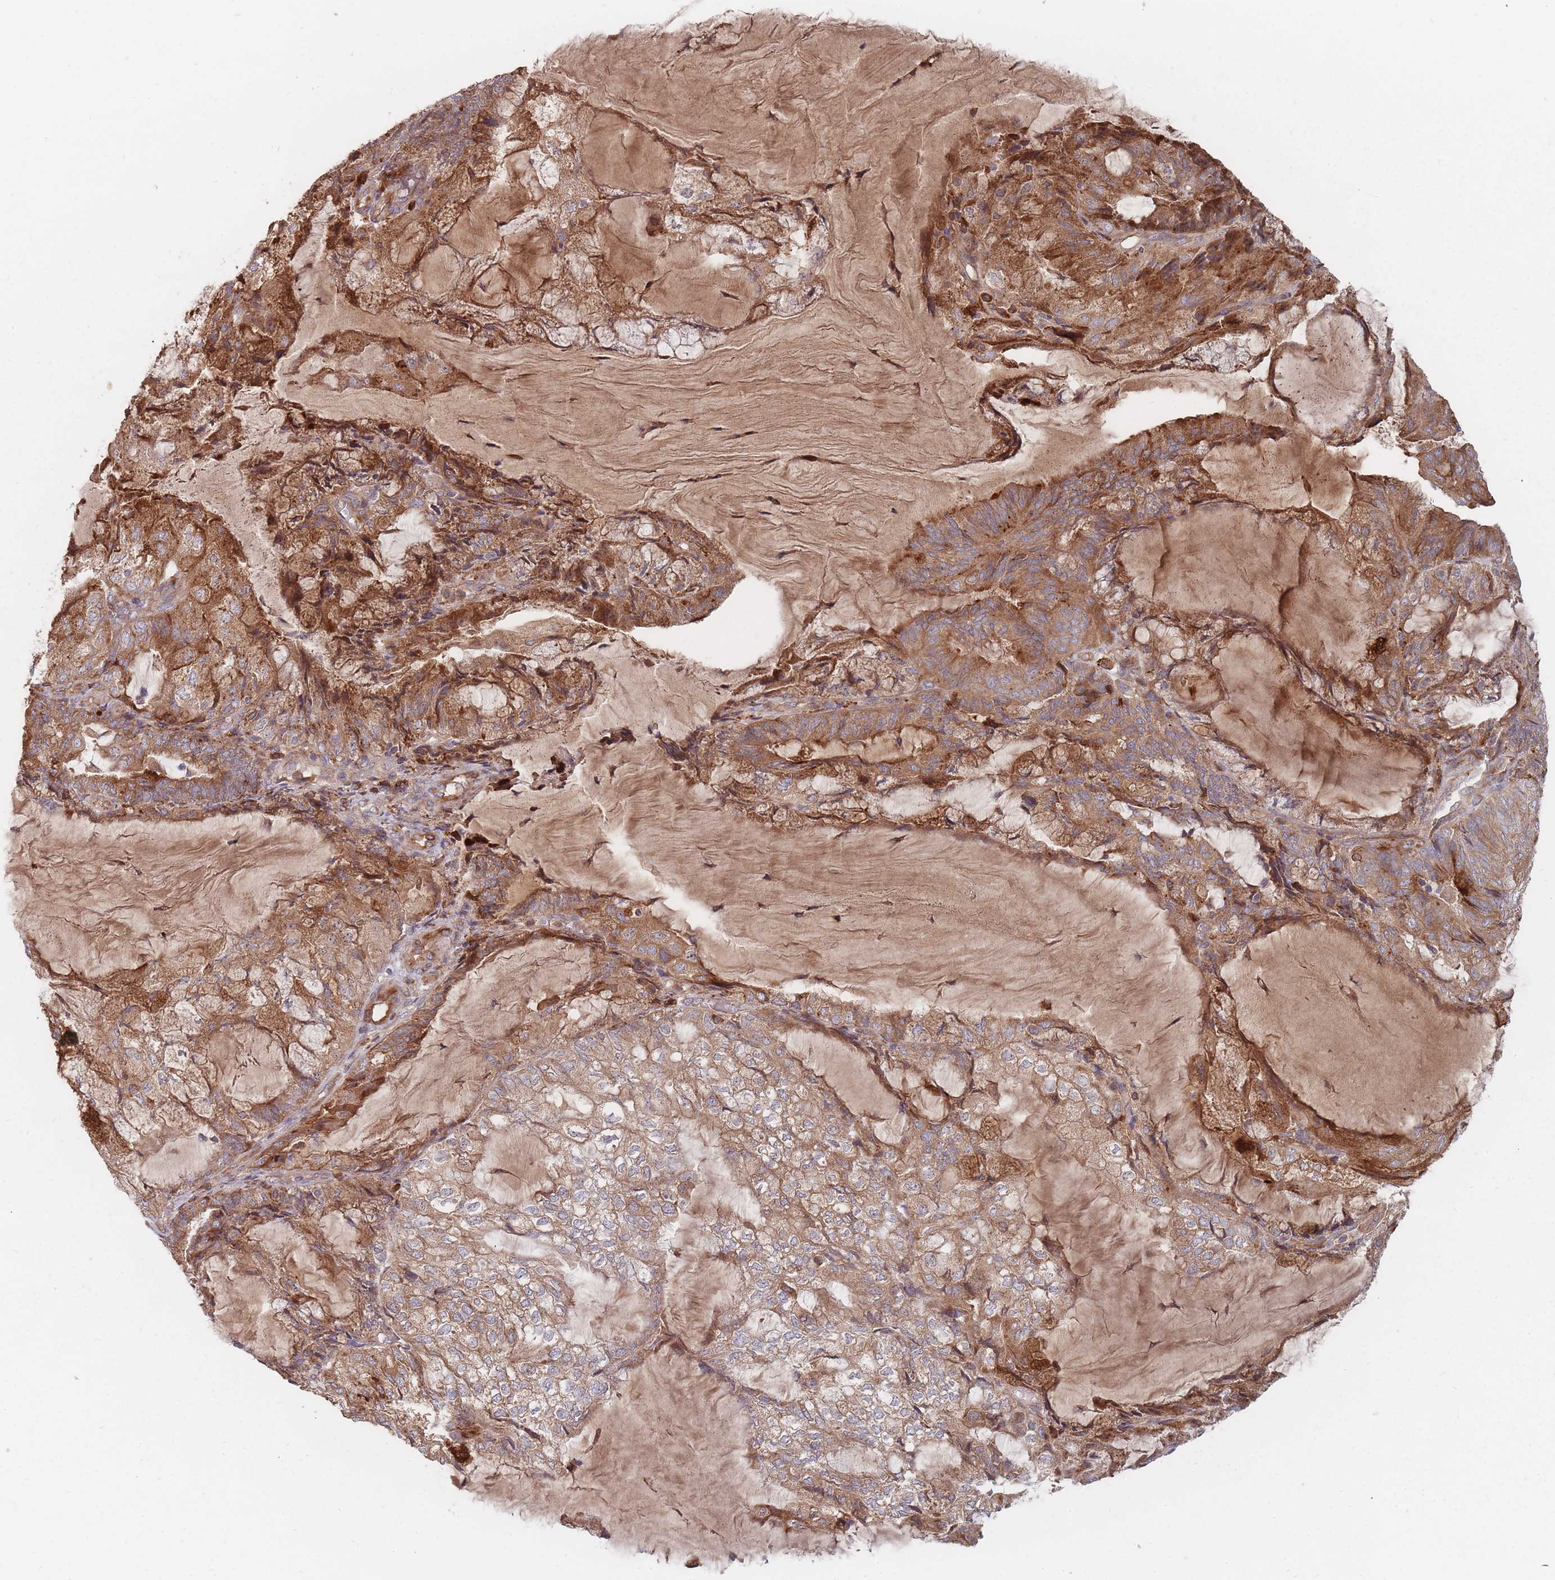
{"staining": {"intensity": "moderate", "quantity": ">75%", "location": "cytoplasmic/membranous"}, "tissue": "endometrial cancer", "cell_type": "Tumor cells", "image_type": "cancer", "snomed": [{"axis": "morphology", "description": "Adenocarcinoma, NOS"}, {"axis": "topography", "description": "Endometrium"}], "caption": "Protein staining of endometrial adenocarcinoma tissue shows moderate cytoplasmic/membranous staining in approximately >75% of tumor cells.", "gene": "THSD7B", "patient": {"sex": "female", "age": 81}}